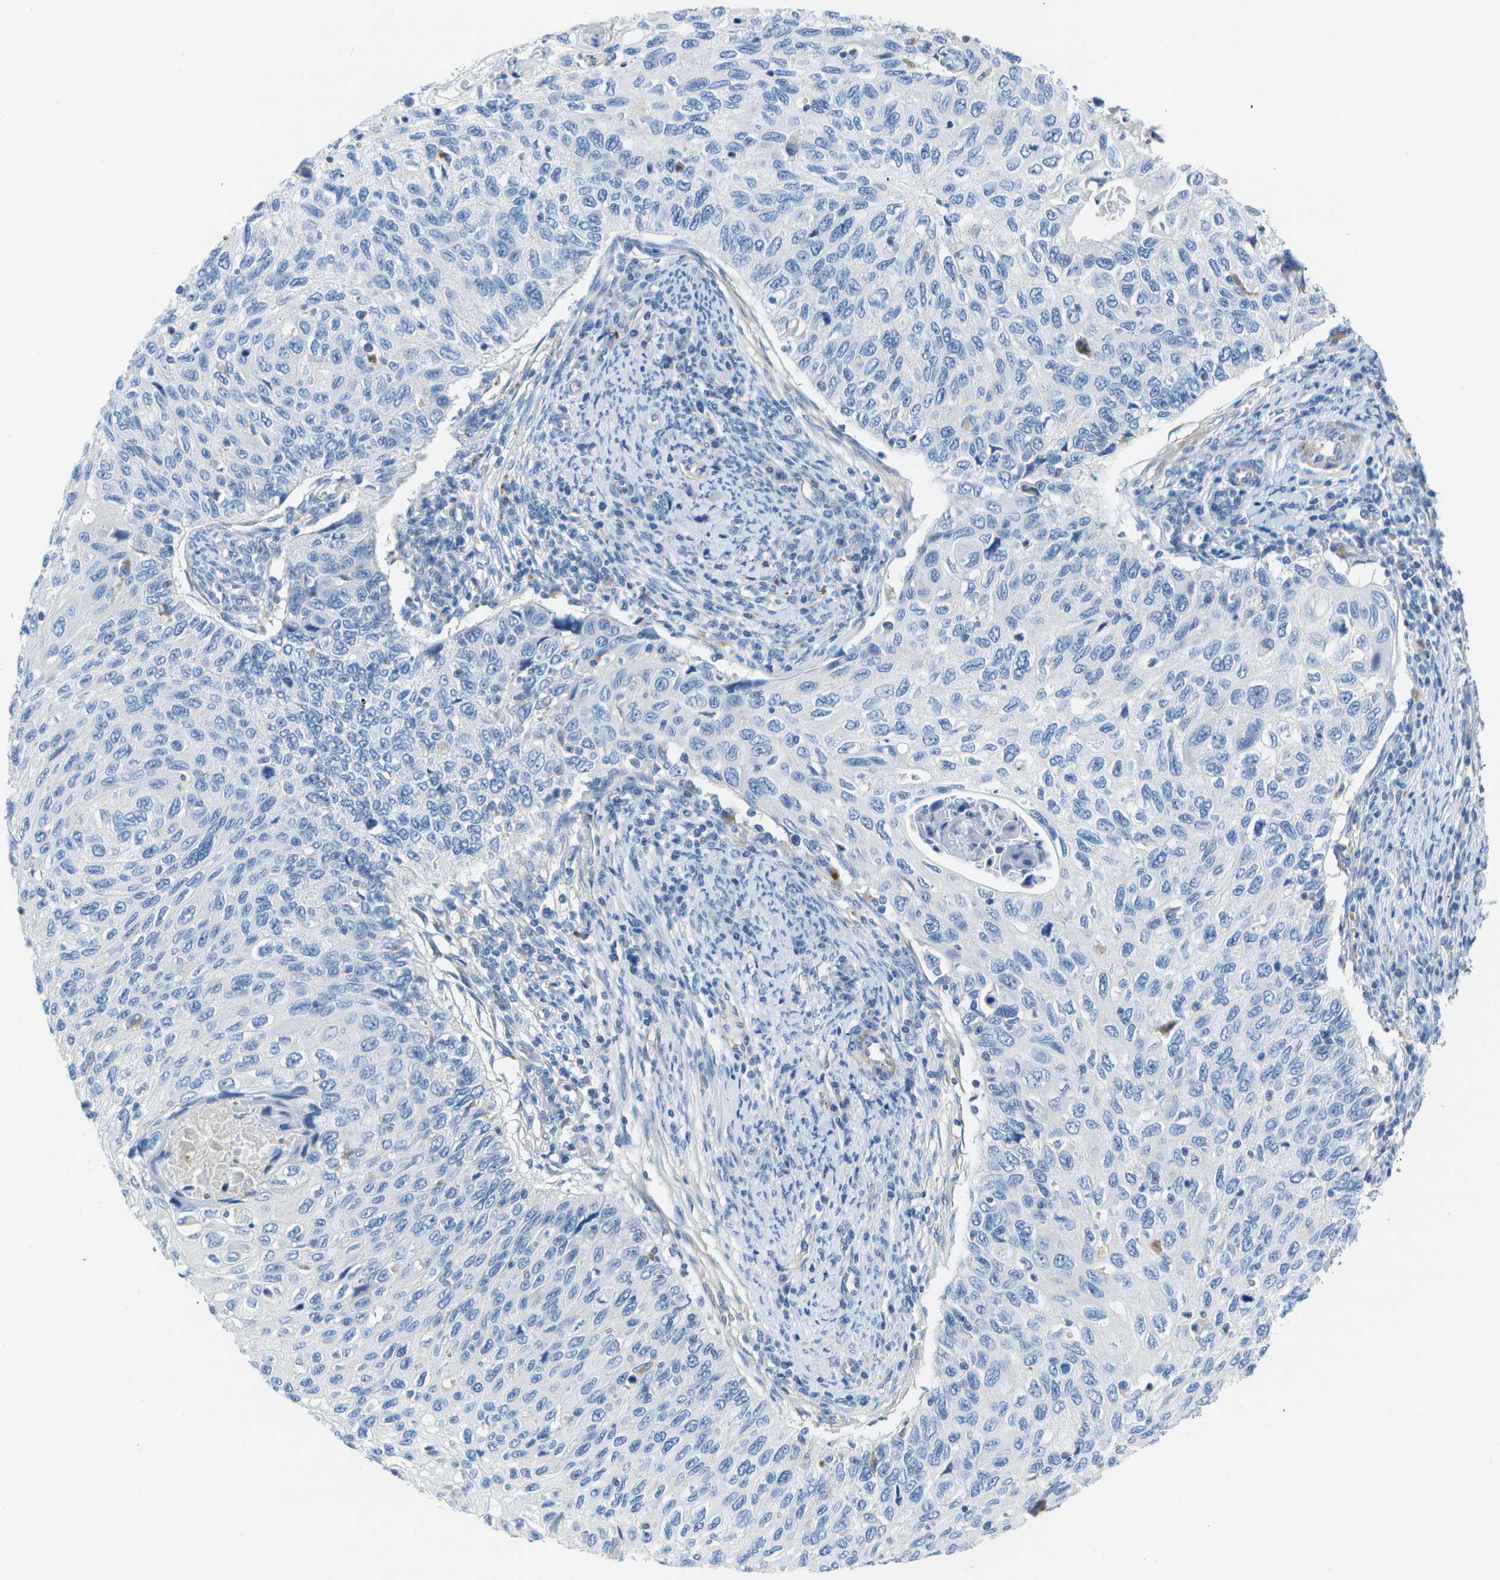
{"staining": {"intensity": "negative", "quantity": "none", "location": "none"}, "tissue": "cervical cancer", "cell_type": "Tumor cells", "image_type": "cancer", "snomed": [{"axis": "morphology", "description": "Squamous cell carcinoma, NOS"}, {"axis": "topography", "description": "Cervix"}], "caption": "Immunohistochemistry (IHC) of human cervical cancer reveals no staining in tumor cells.", "gene": "DCT", "patient": {"sex": "female", "age": 70}}